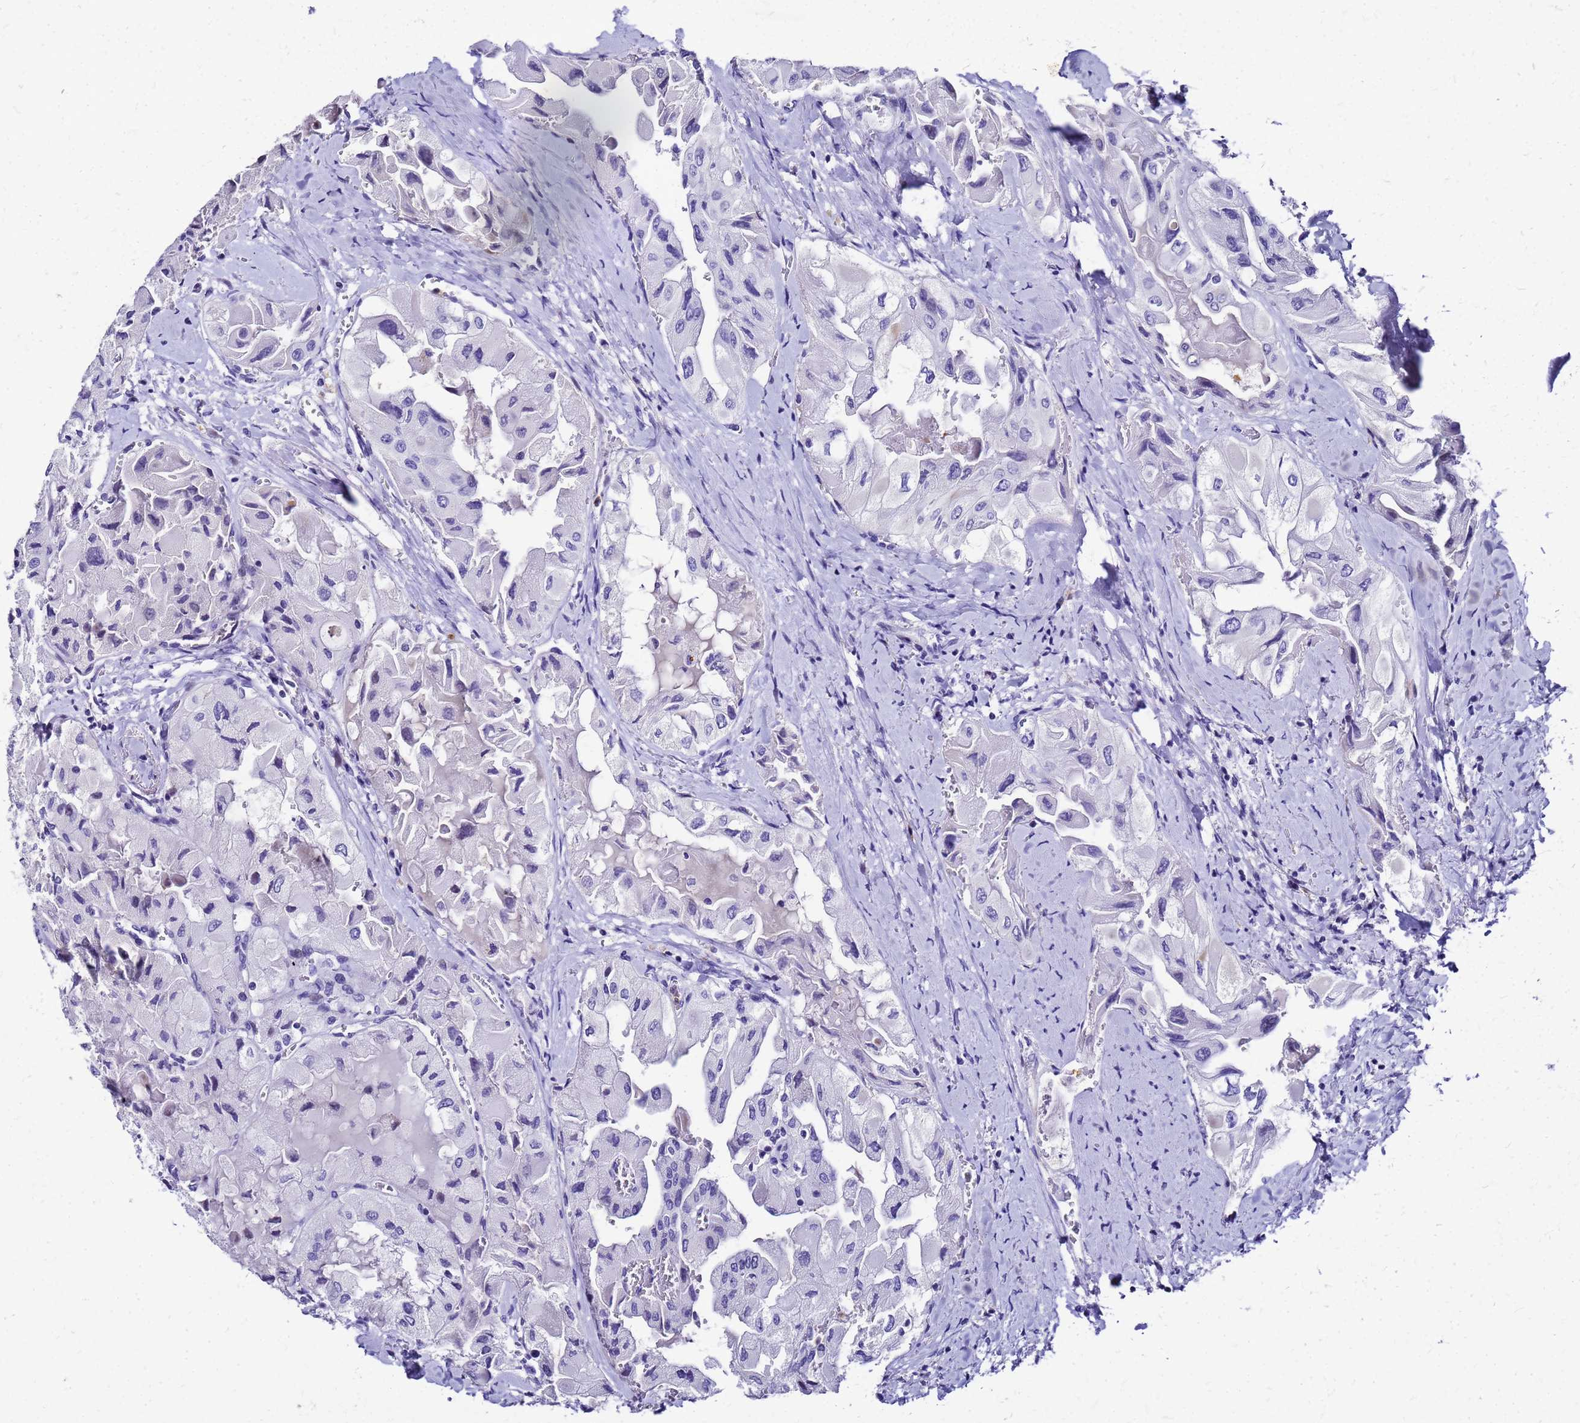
{"staining": {"intensity": "negative", "quantity": "none", "location": "none"}, "tissue": "thyroid cancer", "cell_type": "Tumor cells", "image_type": "cancer", "snomed": [{"axis": "morphology", "description": "Normal tissue, NOS"}, {"axis": "morphology", "description": "Papillary adenocarcinoma, NOS"}, {"axis": "topography", "description": "Thyroid gland"}], "caption": "Immunohistochemistry (IHC) histopathology image of thyroid papillary adenocarcinoma stained for a protein (brown), which displays no positivity in tumor cells.", "gene": "SMIM21", "patient": {"sex": "female", "age": 59}}